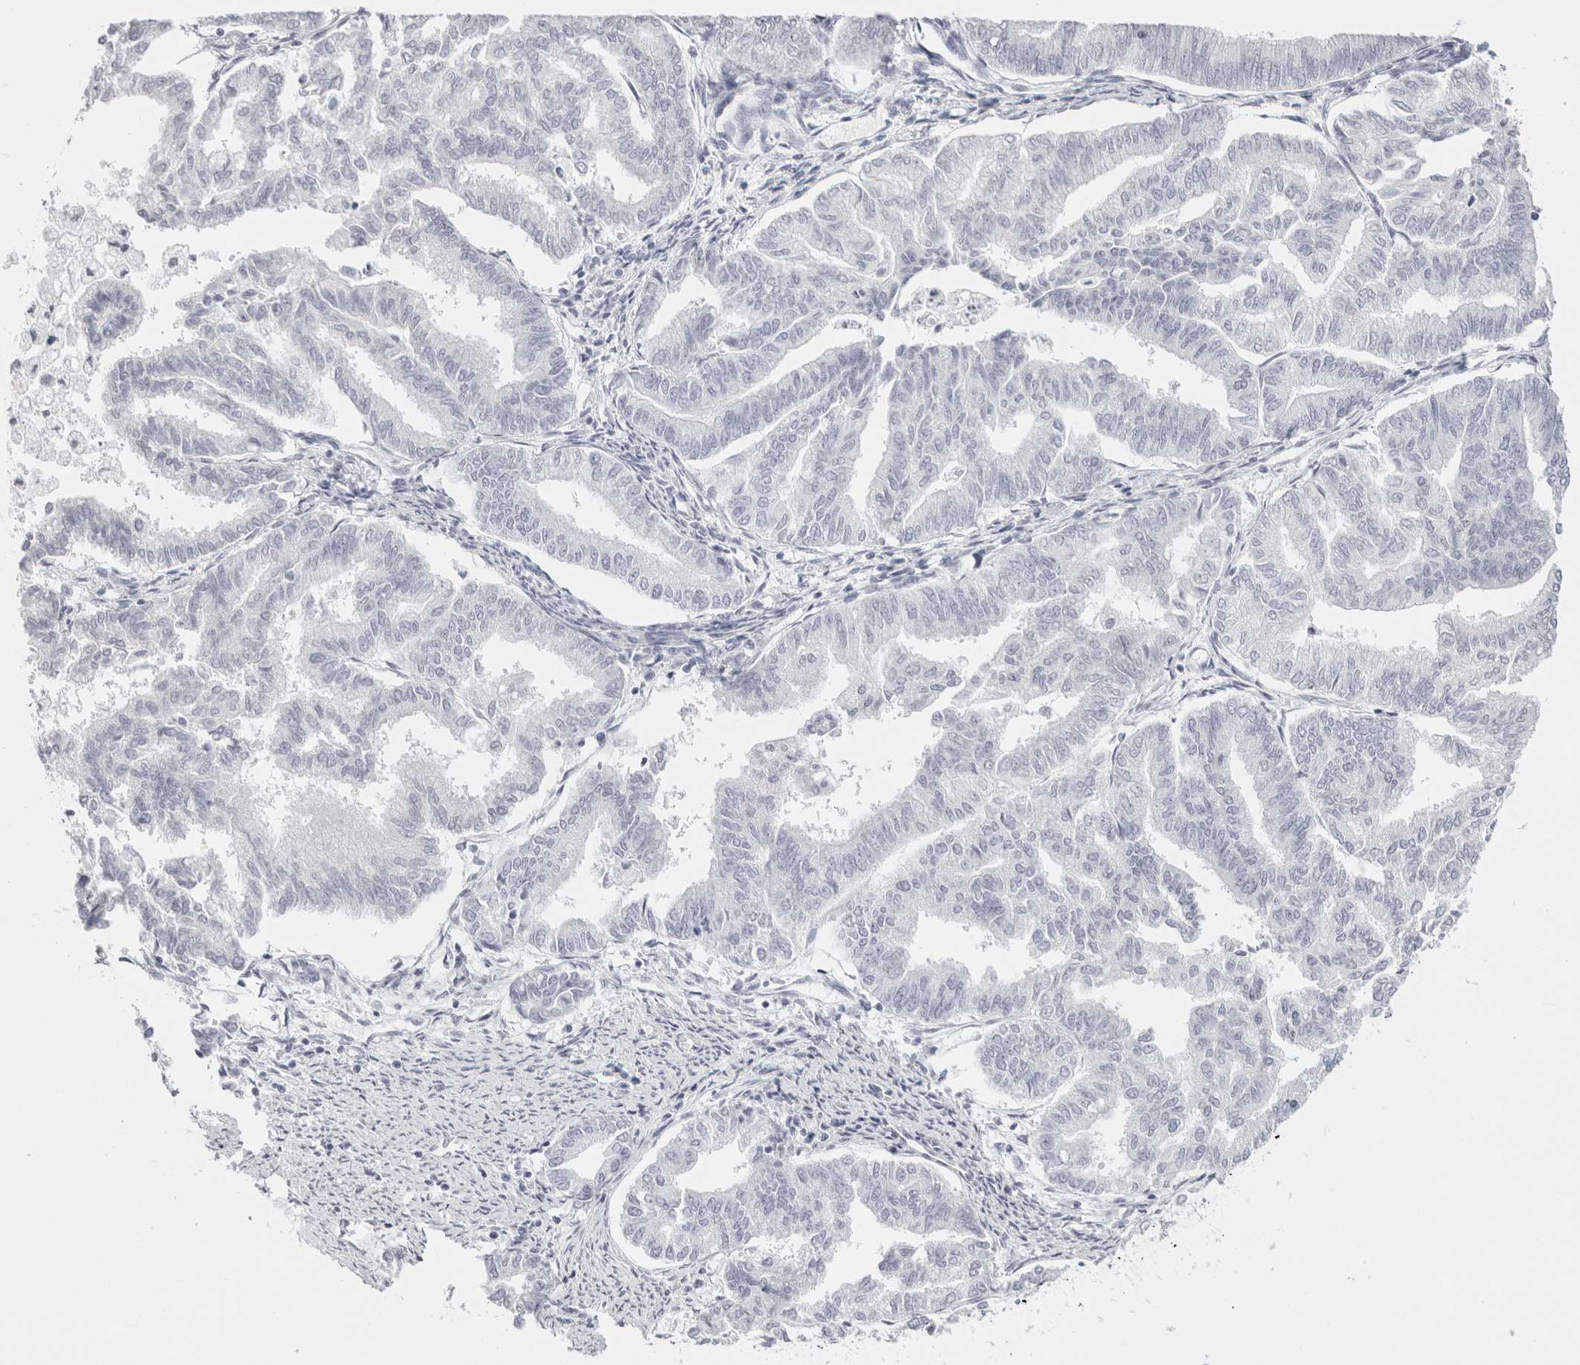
{"staining": {"intensity": "negative", "quantity": "none", "location": "none"}, "tissue": "endometrial cancer", "cell_type": "Tumor cells", "image_type": "cancer", "snomed": [{"axis": "morphology", "description": "Adenocarcinoma, NOS"}, {"axis": "topography", "description": "Endometrium"}], "caption": "High power microscopy image of an immunohistochemistry (IHC) image of endometrial adenocarcinoma, revealing no significant expression in tumor cells.", "gene": "GARIN1A", "patient": {"sex": "female", "age": 79}}